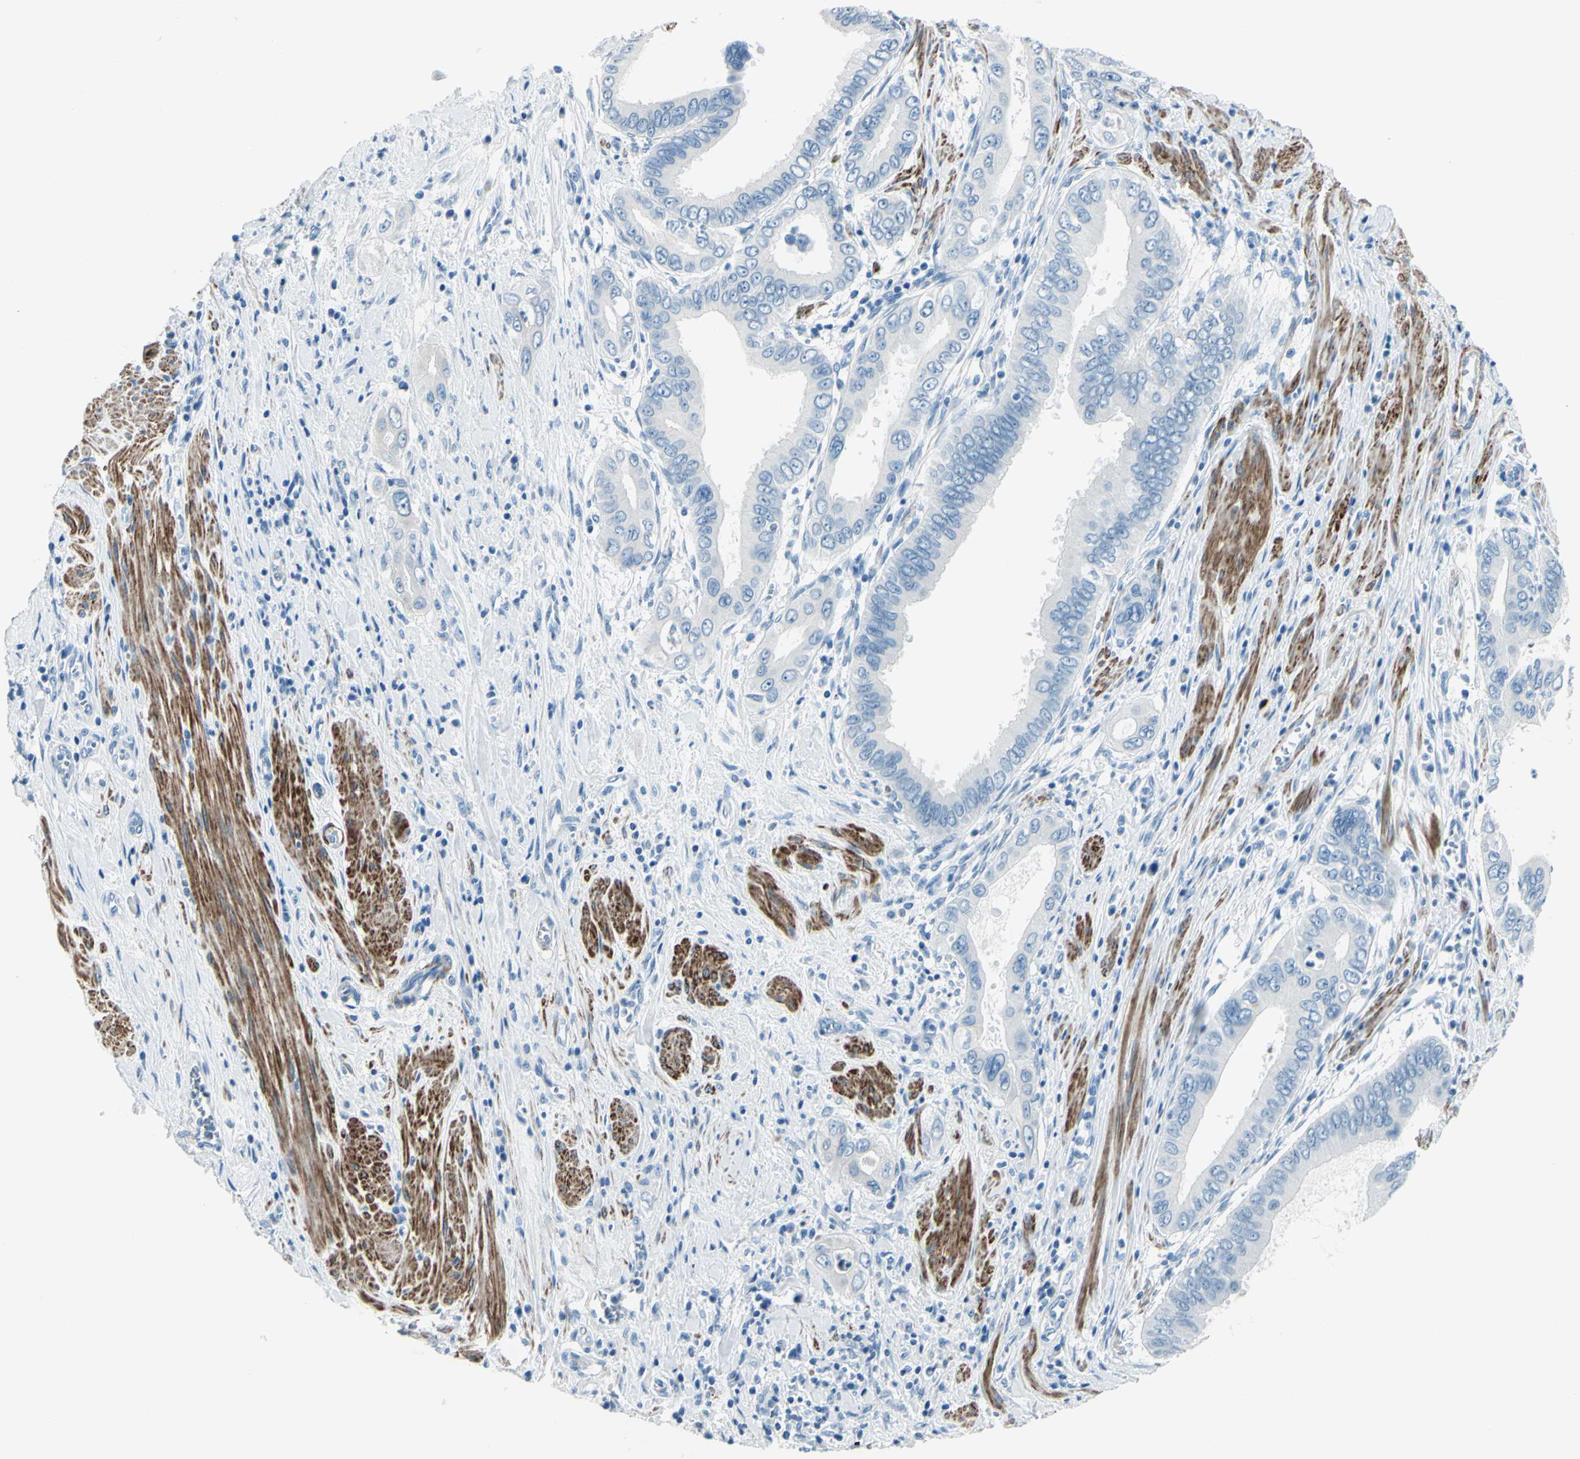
{"staining": {"intensity": "negative", "quantity": "none", "location": "none"}, "tissue": "pancreatic cancer", "cell_type": "Tumor cells", "image_type": "cancer", "snomed": [{"axis": "morphology", "description": "Normal tissue, NOS"}, {"axis": "topography", "description": "Lymph node"}], "caption": "An IHC histopathology image of pancreatic cancer is shown. There is no staining in tumor cells of pancreatic cancer.", "gene": "CDH15", "patient": {"sex": "male", "age": 50}}